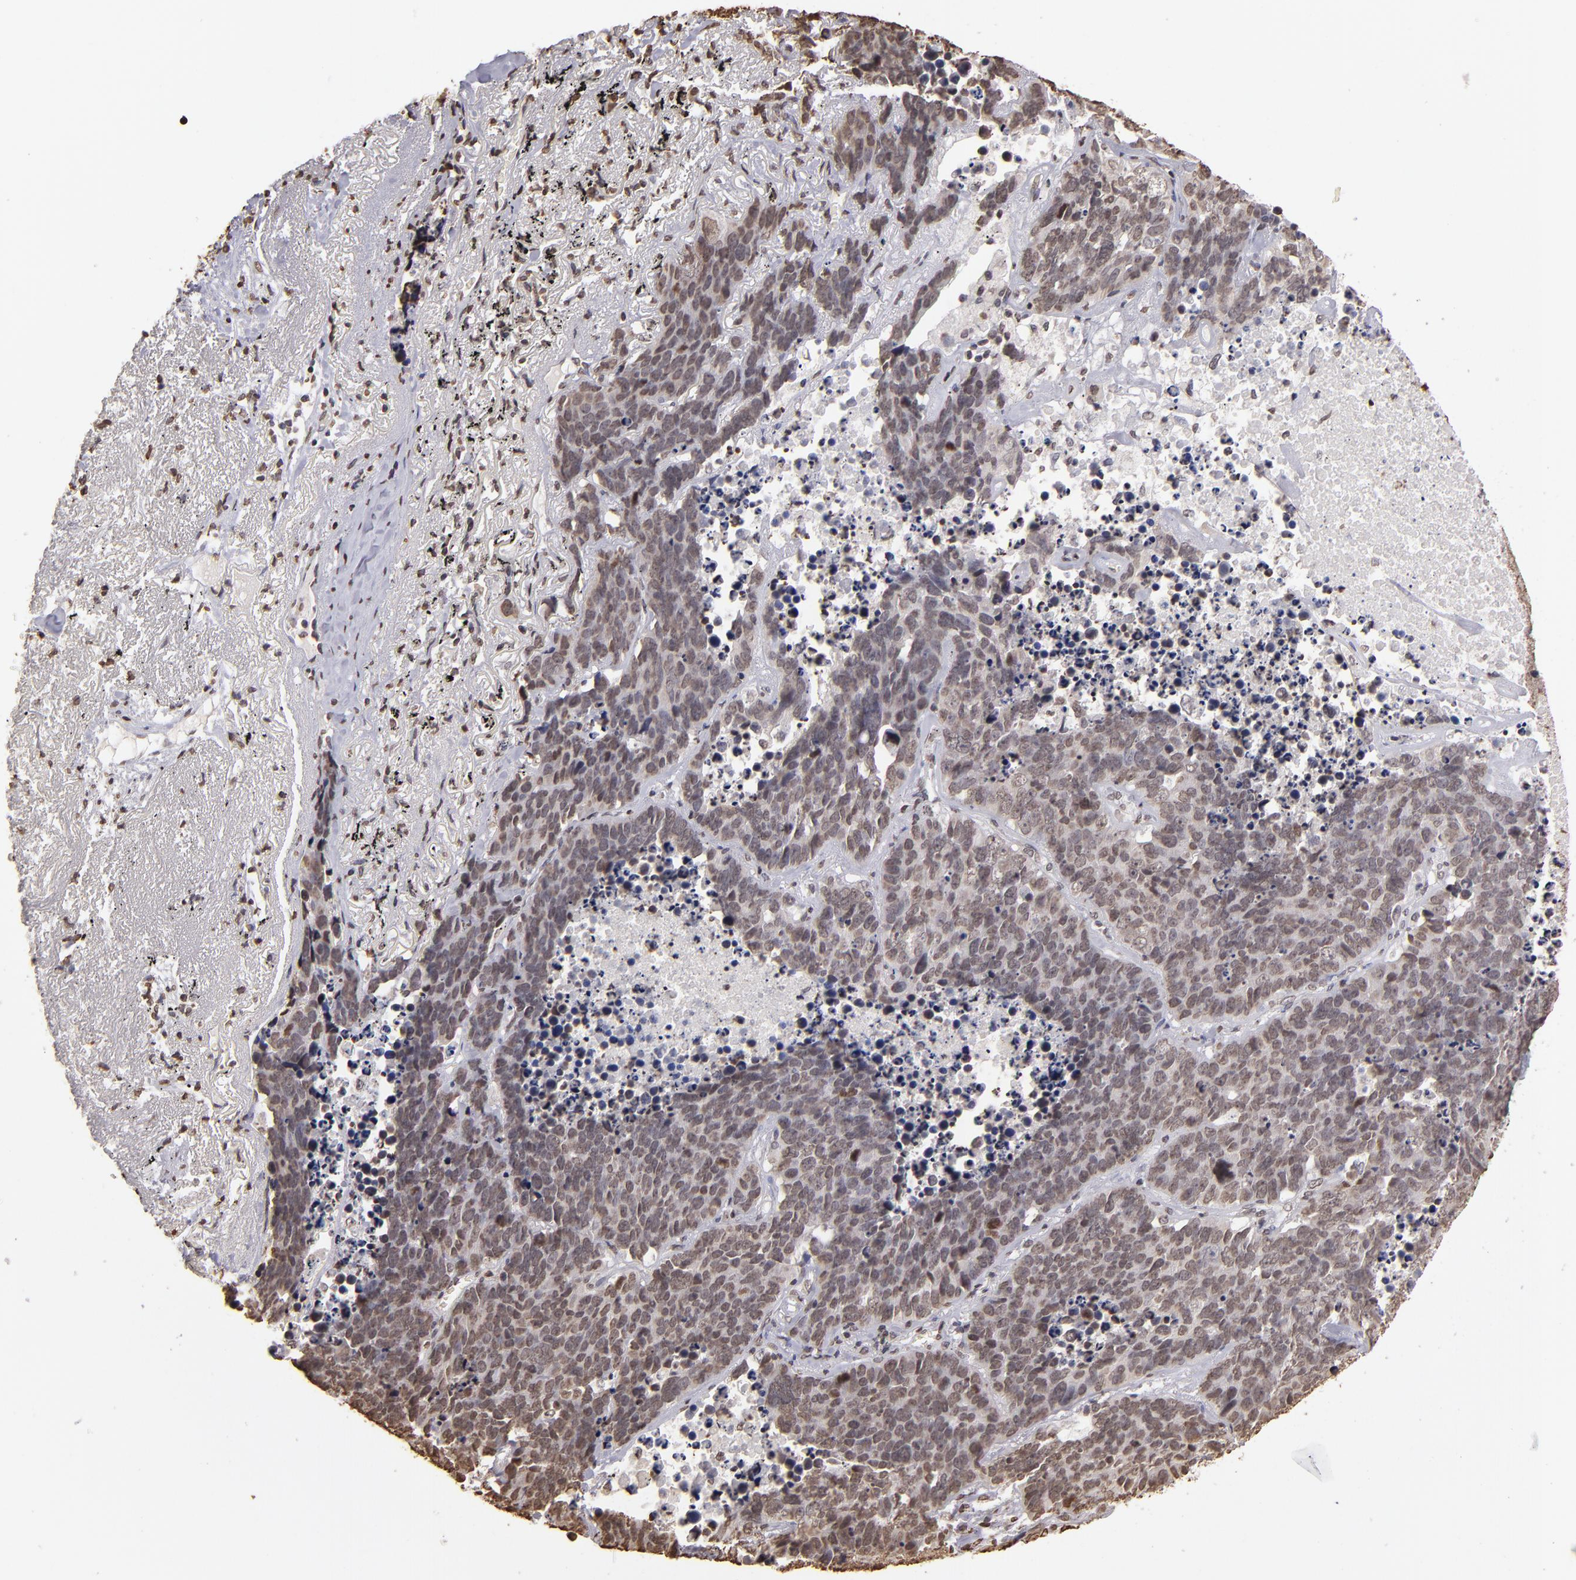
{"staining": {"intensity": "weak", "quantity": "25%-75%", "location": "nuclear"}, "tissue": "lung cancer", "cell_type": "Tumor cells", "image_type": "cancer", "snomed": [{"axis": "morphology", "description": "Carcinoid, malignant, NOS"}, {"axis": "topography", "description": "Lung"}], "caption": "Immunohistochemistry (IHC) staining of lung cancer (malignant carcinoid), which exhibits low levels of weak nuclear expression in about 25%-75% of tumor cells indicating weak nuclear protein positivity. The staining was performed using DAB (3,3'-diaminobenzidine) (brown) for protein detection and nuclei were counterstained in hematoxylin (blue).", "gene": "LBX1", "patient": {"sex": "male", "age": 60}}